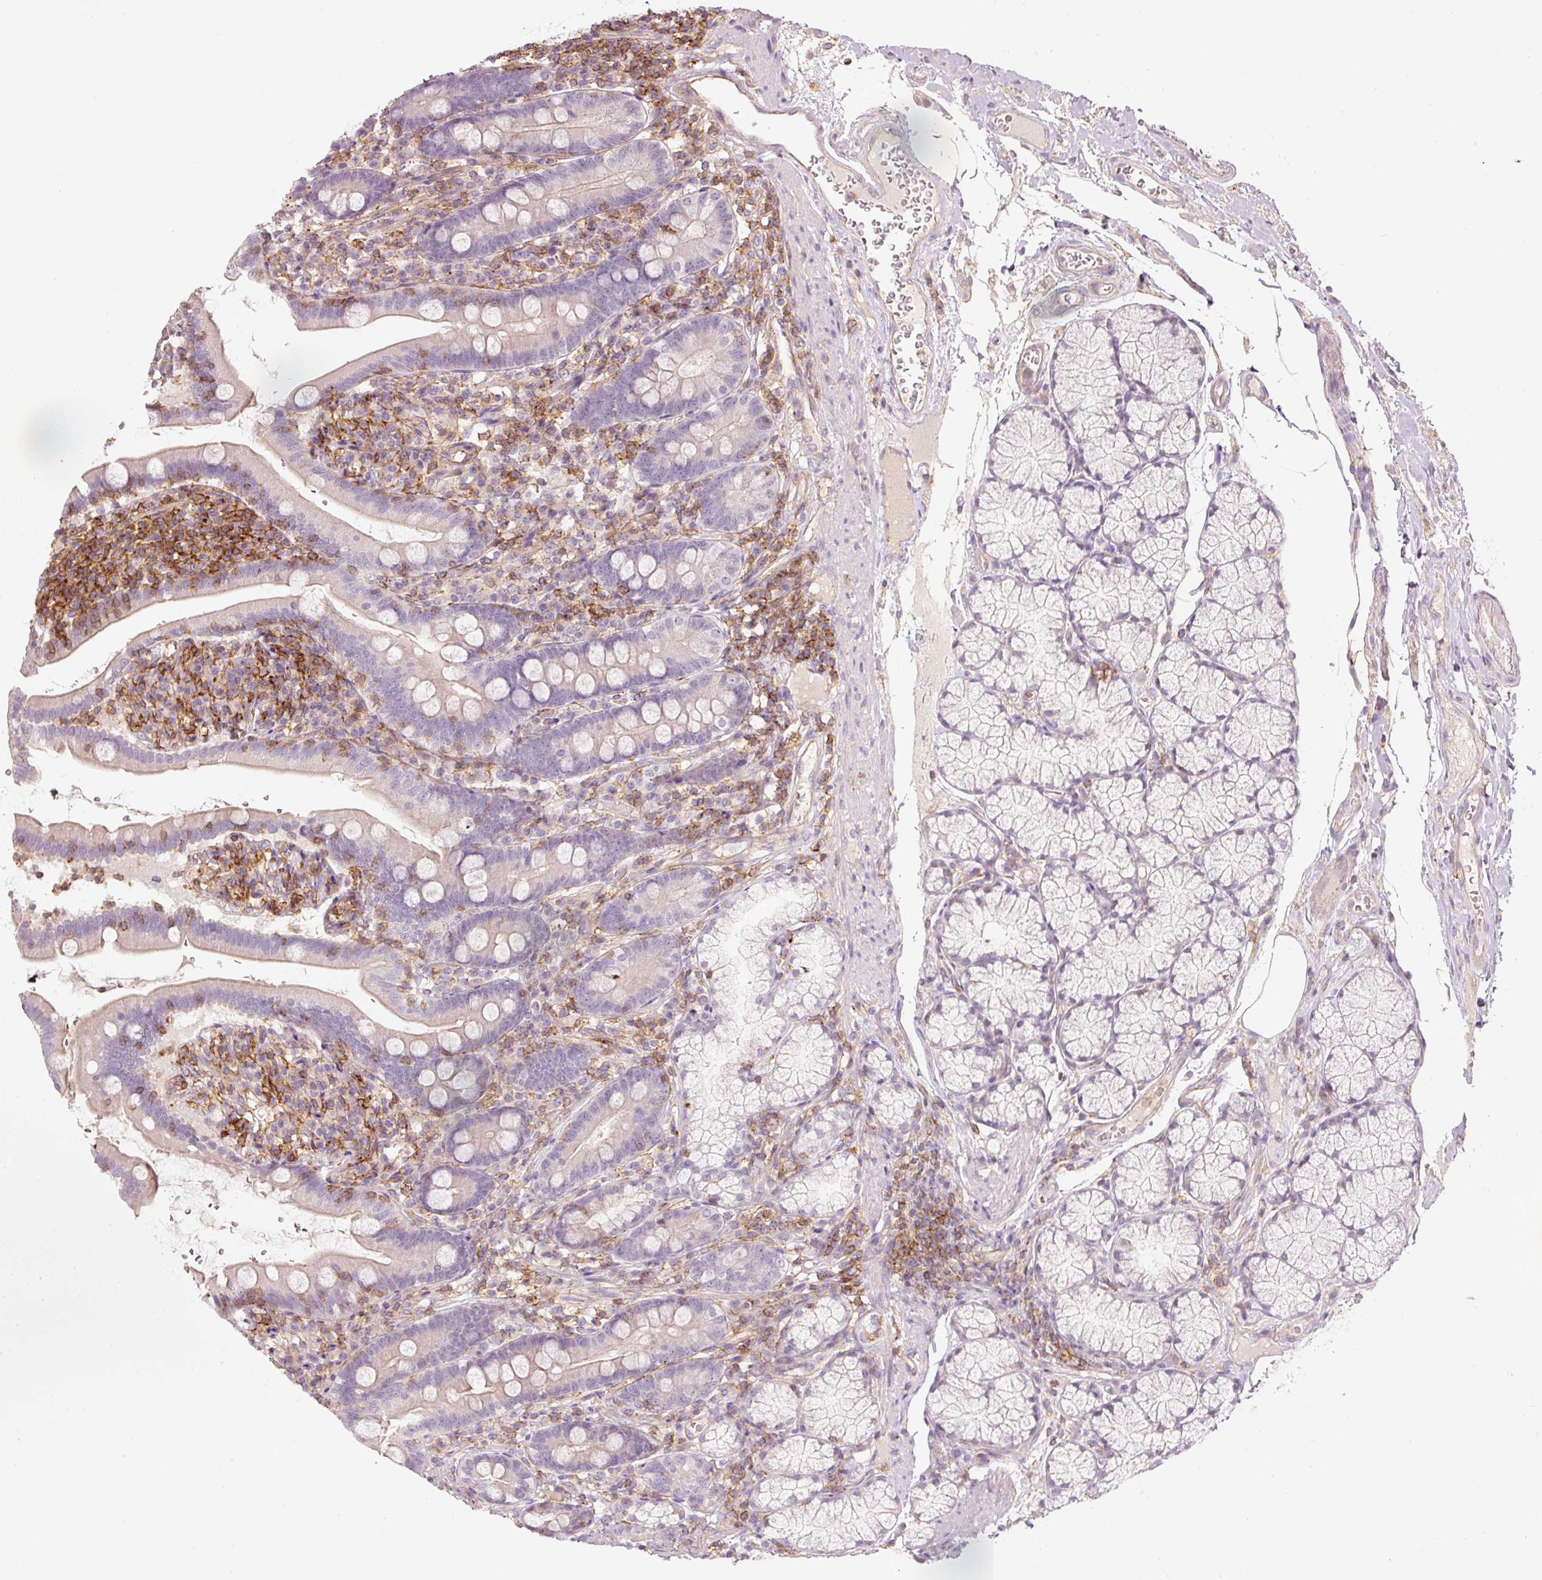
{"staining": {"intensity": "weak", "quantity": "<25%", "location": "cytoplasmic/membranous"}, "tissue": "duodenum", "cell_type": "Glandular cells", "image_type": "normal", "snomed": [{"axis": "morphology", "description": "Normal tissue, NOS"}, {"axis": "topography", "description": "Duodenum"}], "caption": "Glandular cells are negative for protein expression in benign human duodenum. (DAB (3,3'-diaminobenzidine) IHC visualized using brightfield microscopy, high magnification).", "gene": "SIPA1", "patient": {"sex": "female", "age": 67}}